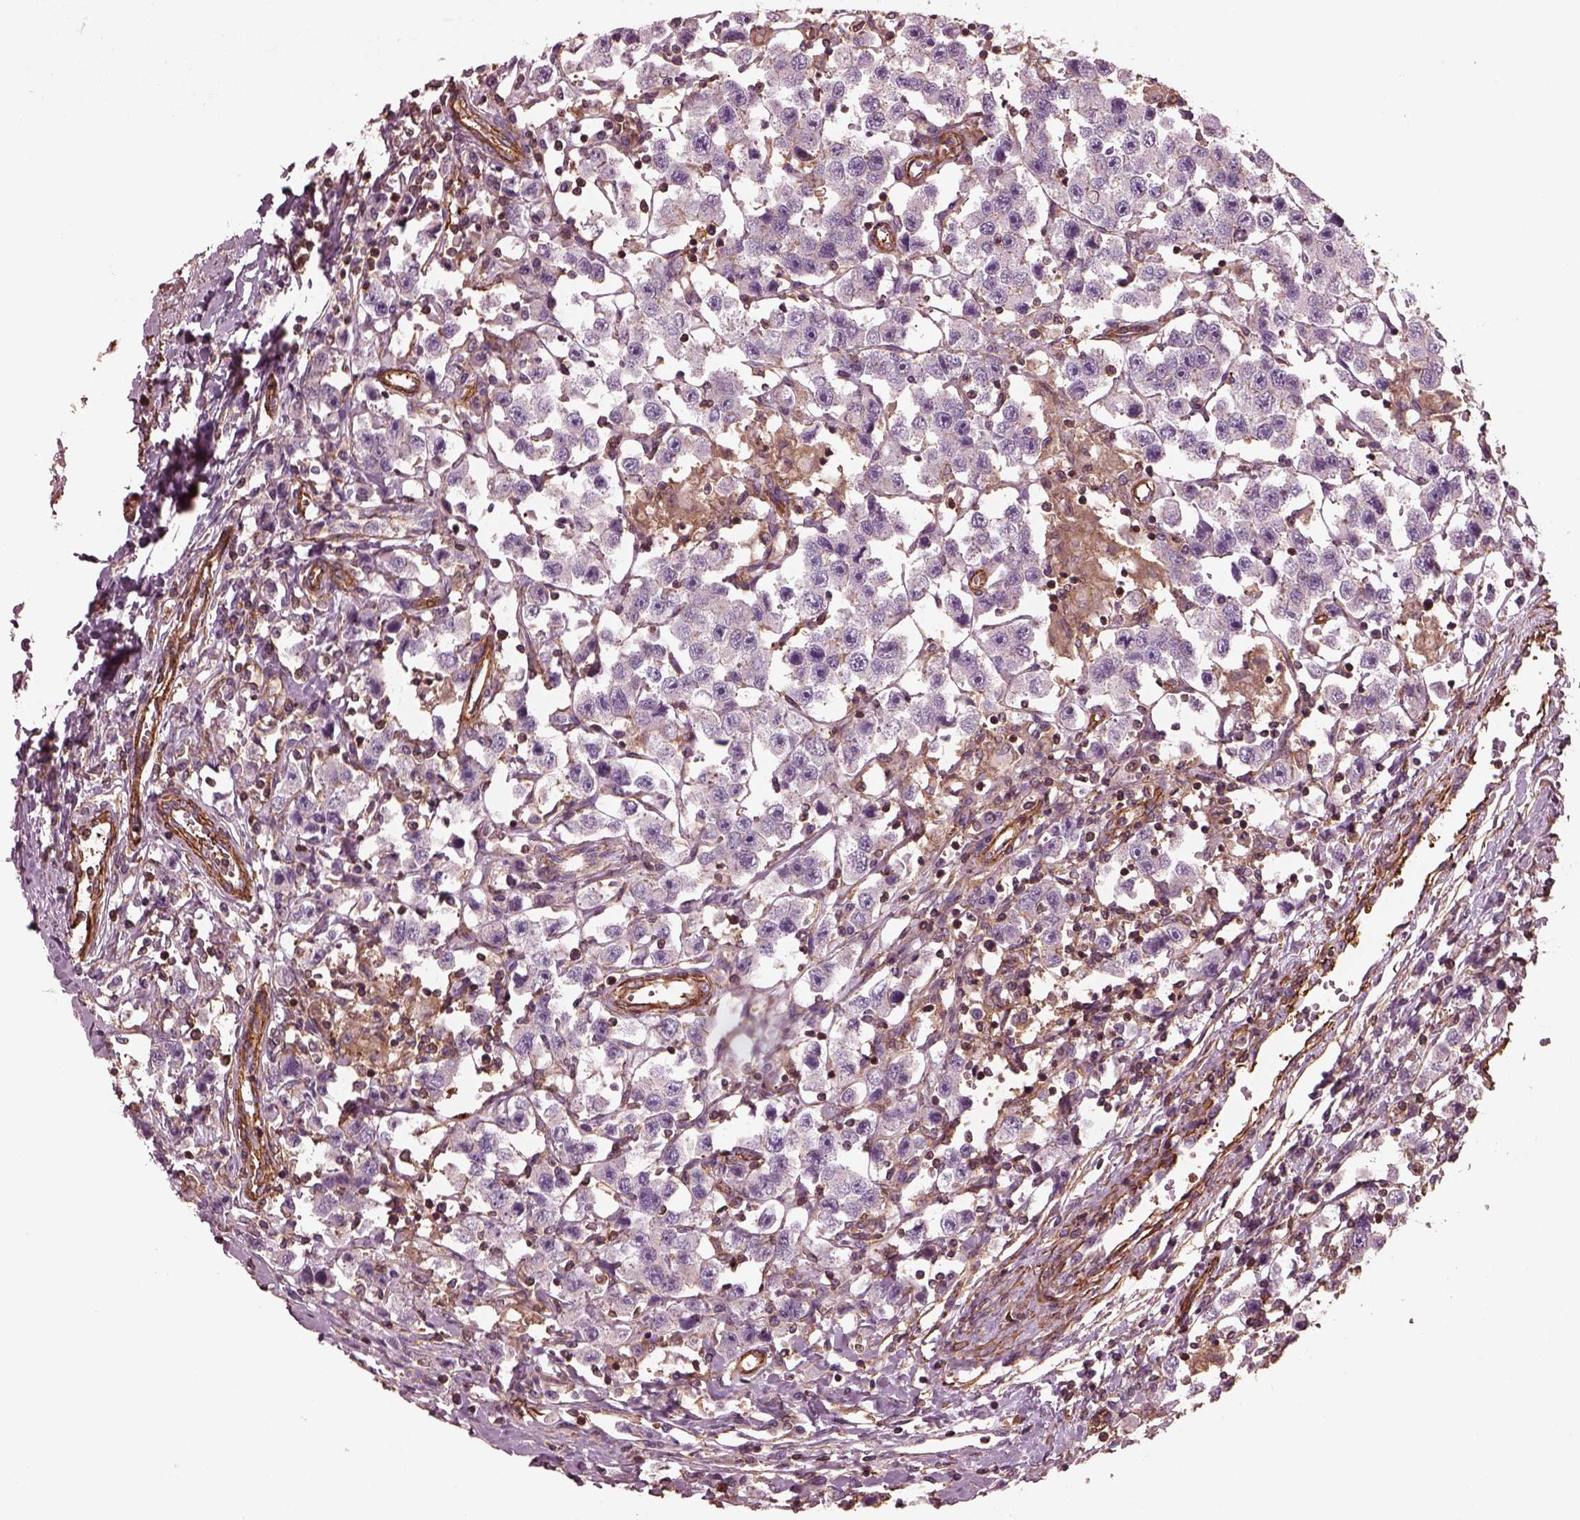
{"staining": {"intensity": "weak", "quantity": "<25%", "location": "cytoplasmic/membranous"}, "tissue": "testis cancer", "cell_type": "Tumor cells", "image_type": "cancer", "snomed": [{"axis": "morphology", "description": "Seminoma, NOS"}, {"axis": "topography", "description": "Testis"}], "caption": "The histopathology image displays no significant positivity in tumor cells of seminoma (testis).", "gene": "MYL6", "patient": {"sex": "male", "age": 45}}